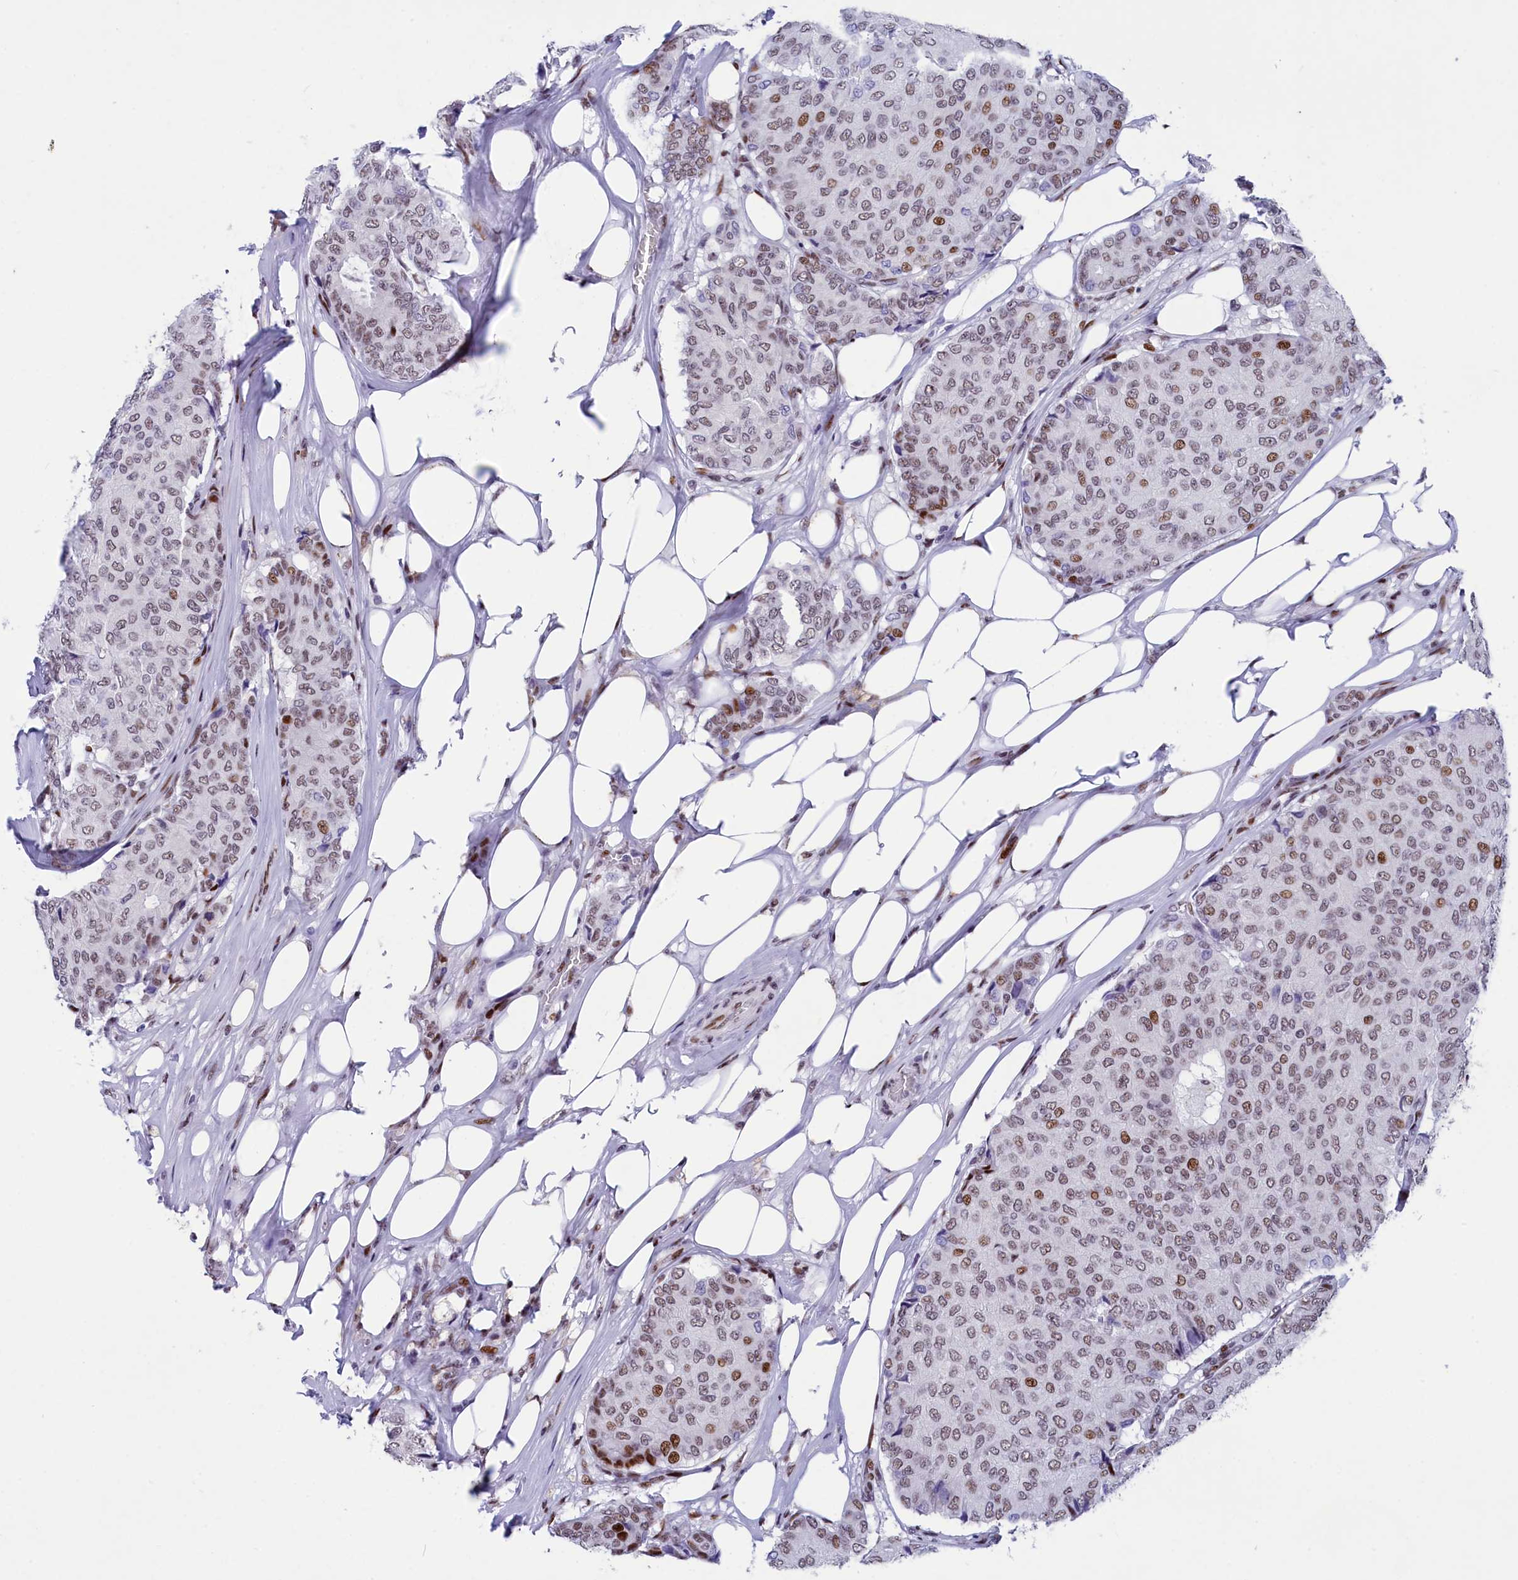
{"staining": {"intensity": "weak", "quantity": ">75%", "location": "nuclear"}, "tissue": "breast cancer", "cell_type": "Tumor cells", "image_type": "cancer", "snomed": [{"axis": "morphology", "description": "Duct carcinoma"}, {"axis": "topography", "description": "Breast"}], "caption": "The photomicrograph shows staining of intraductal carcinoma (breast), revealing weak nuclear protein expression (brown color) within tumor cells. Nuclei are stained in blue.", "gene": "NSA2", "patient": {"sex": "female", "age": 75}}